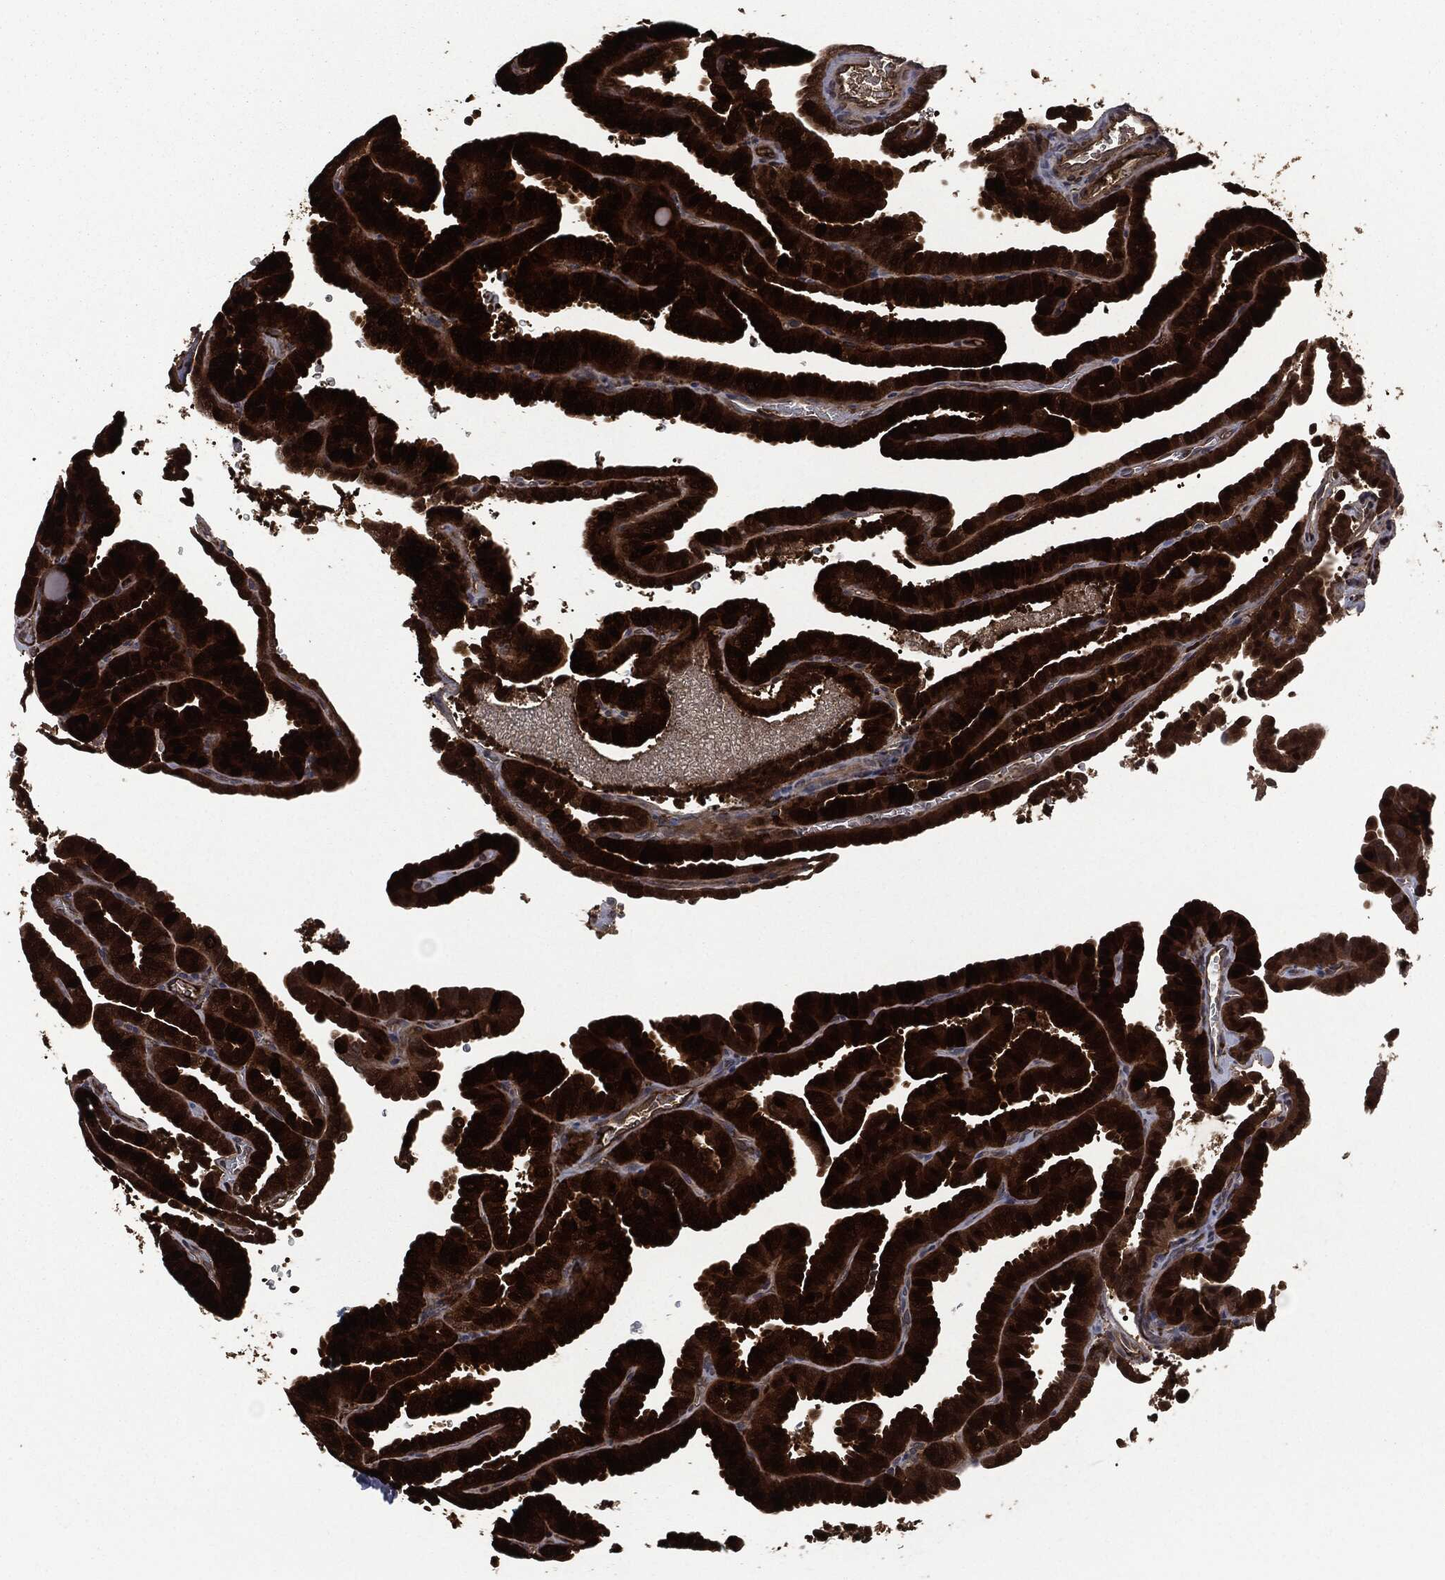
{"staining": {"intensity": "strong", "quantity": ">75%", "location": "cytoplasmic/membranous"}, "tissue": "thyroid cancer", "cell_type": "Tumor cells", "image_type": "cancer", "snomed": [{"axis": "morphology", "description": "Papillary adenocarcinoma, NOS"}, {"axis": "topography", "description": "Thyroid gland"}], "caption": "Protein expression by IHC exhibits strong cytoplasmic/membranous positivity in about >75% of tumor cells in papillary adenocarcinoma (thyroid).", "gene": "CRABP2", "patient": {"sex": "female", "age": 39}}